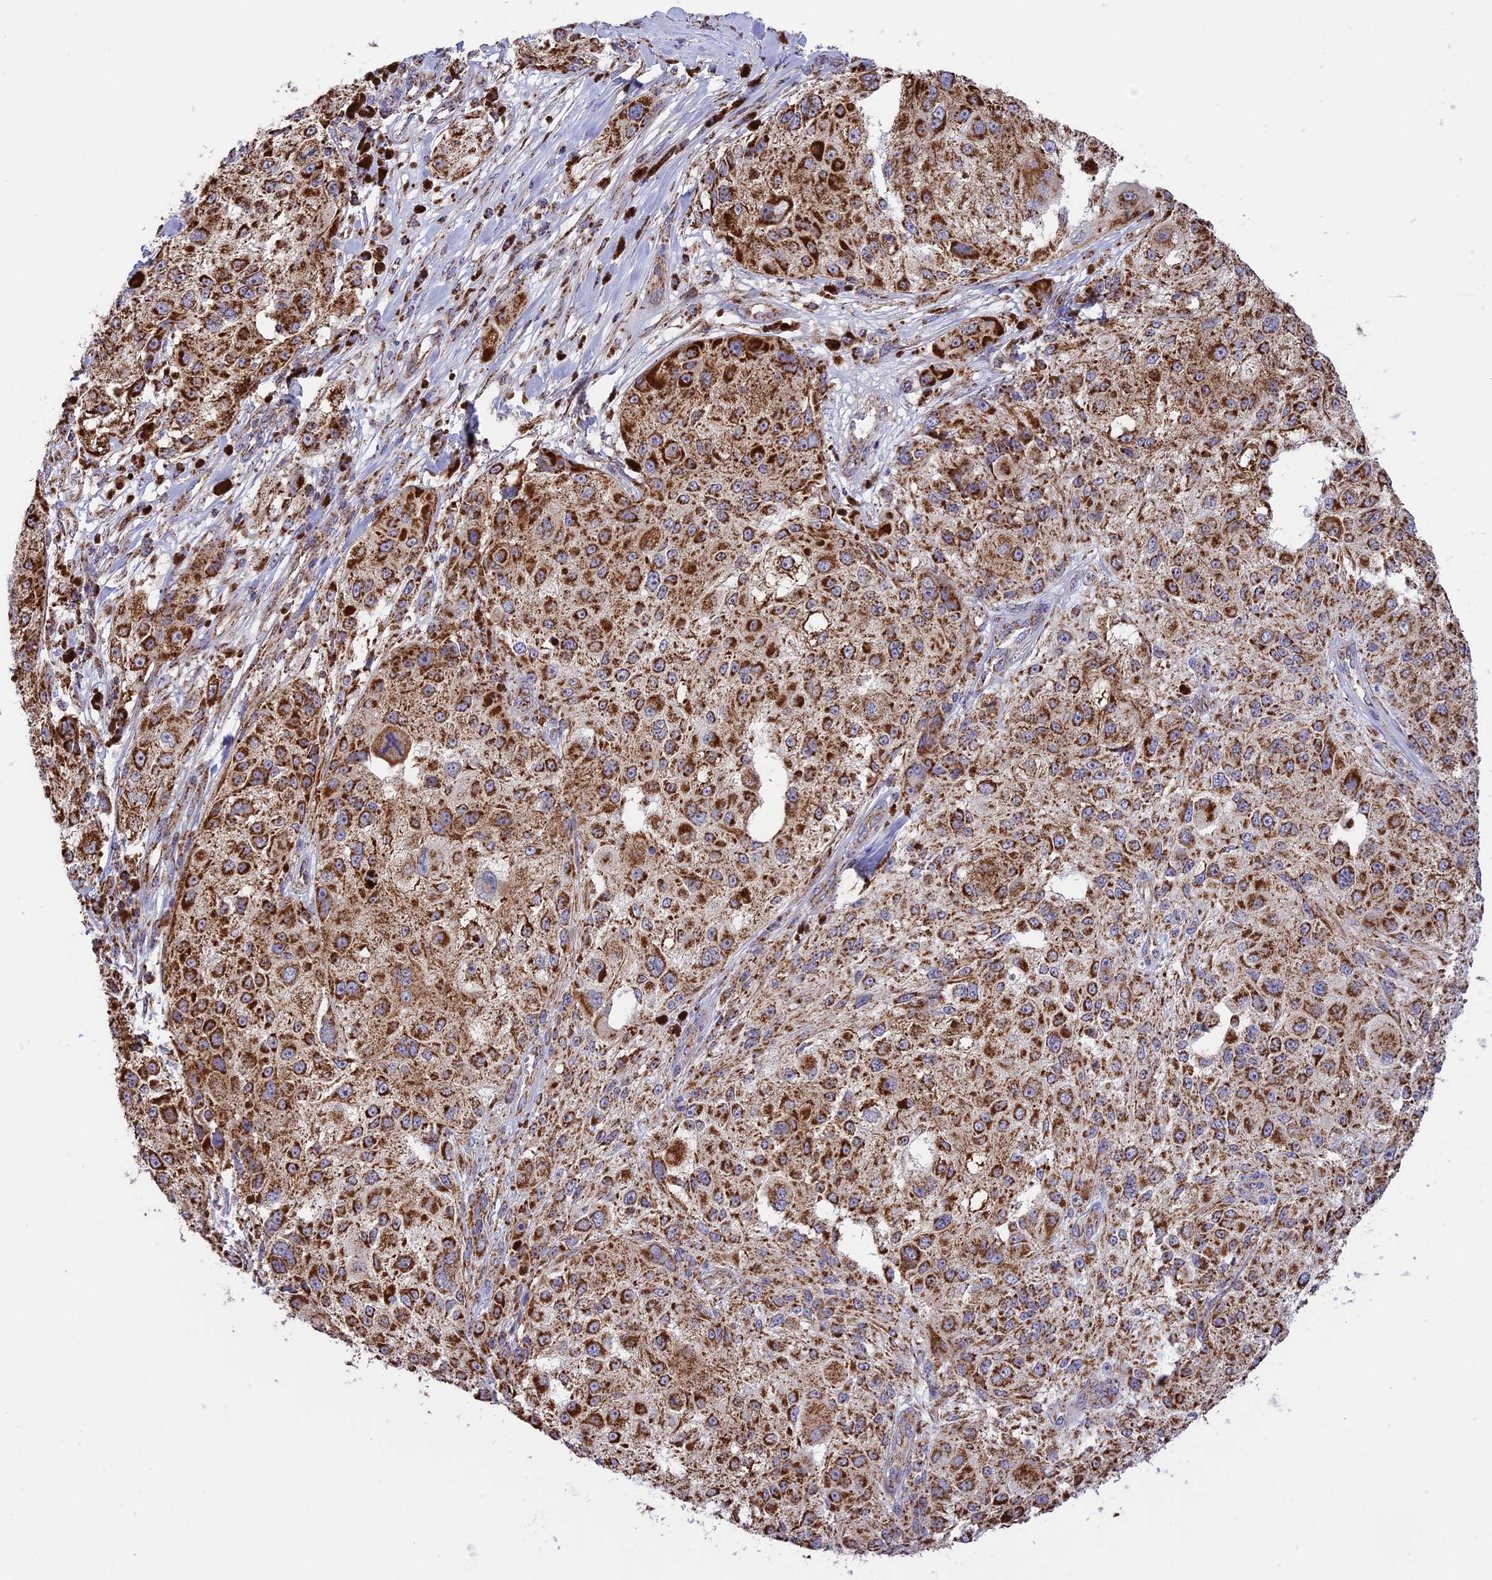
{"staining": {"intensity": "strong", "quantity": ">75%", "location": "cytoplasmic/membranous"}, "tissue": "melanoma", "cell_type": "Tumor cells", "image_type": "cancer", "snomed": [{"axis": "morphology", "description": "Necrosis, NOS"}, {"axis": "morphology", "description": "Malignant melanoma, NOS"}, {"axis": "topography", "description": "Skin"}], "caption": "Human melanoma stained with a brown dye reveals strong cytoplasmic/membranous positive expression in approximately >75% of tumor cells.", "gene": "TTC4", "patient": {"sex": "female", "age": 87}}